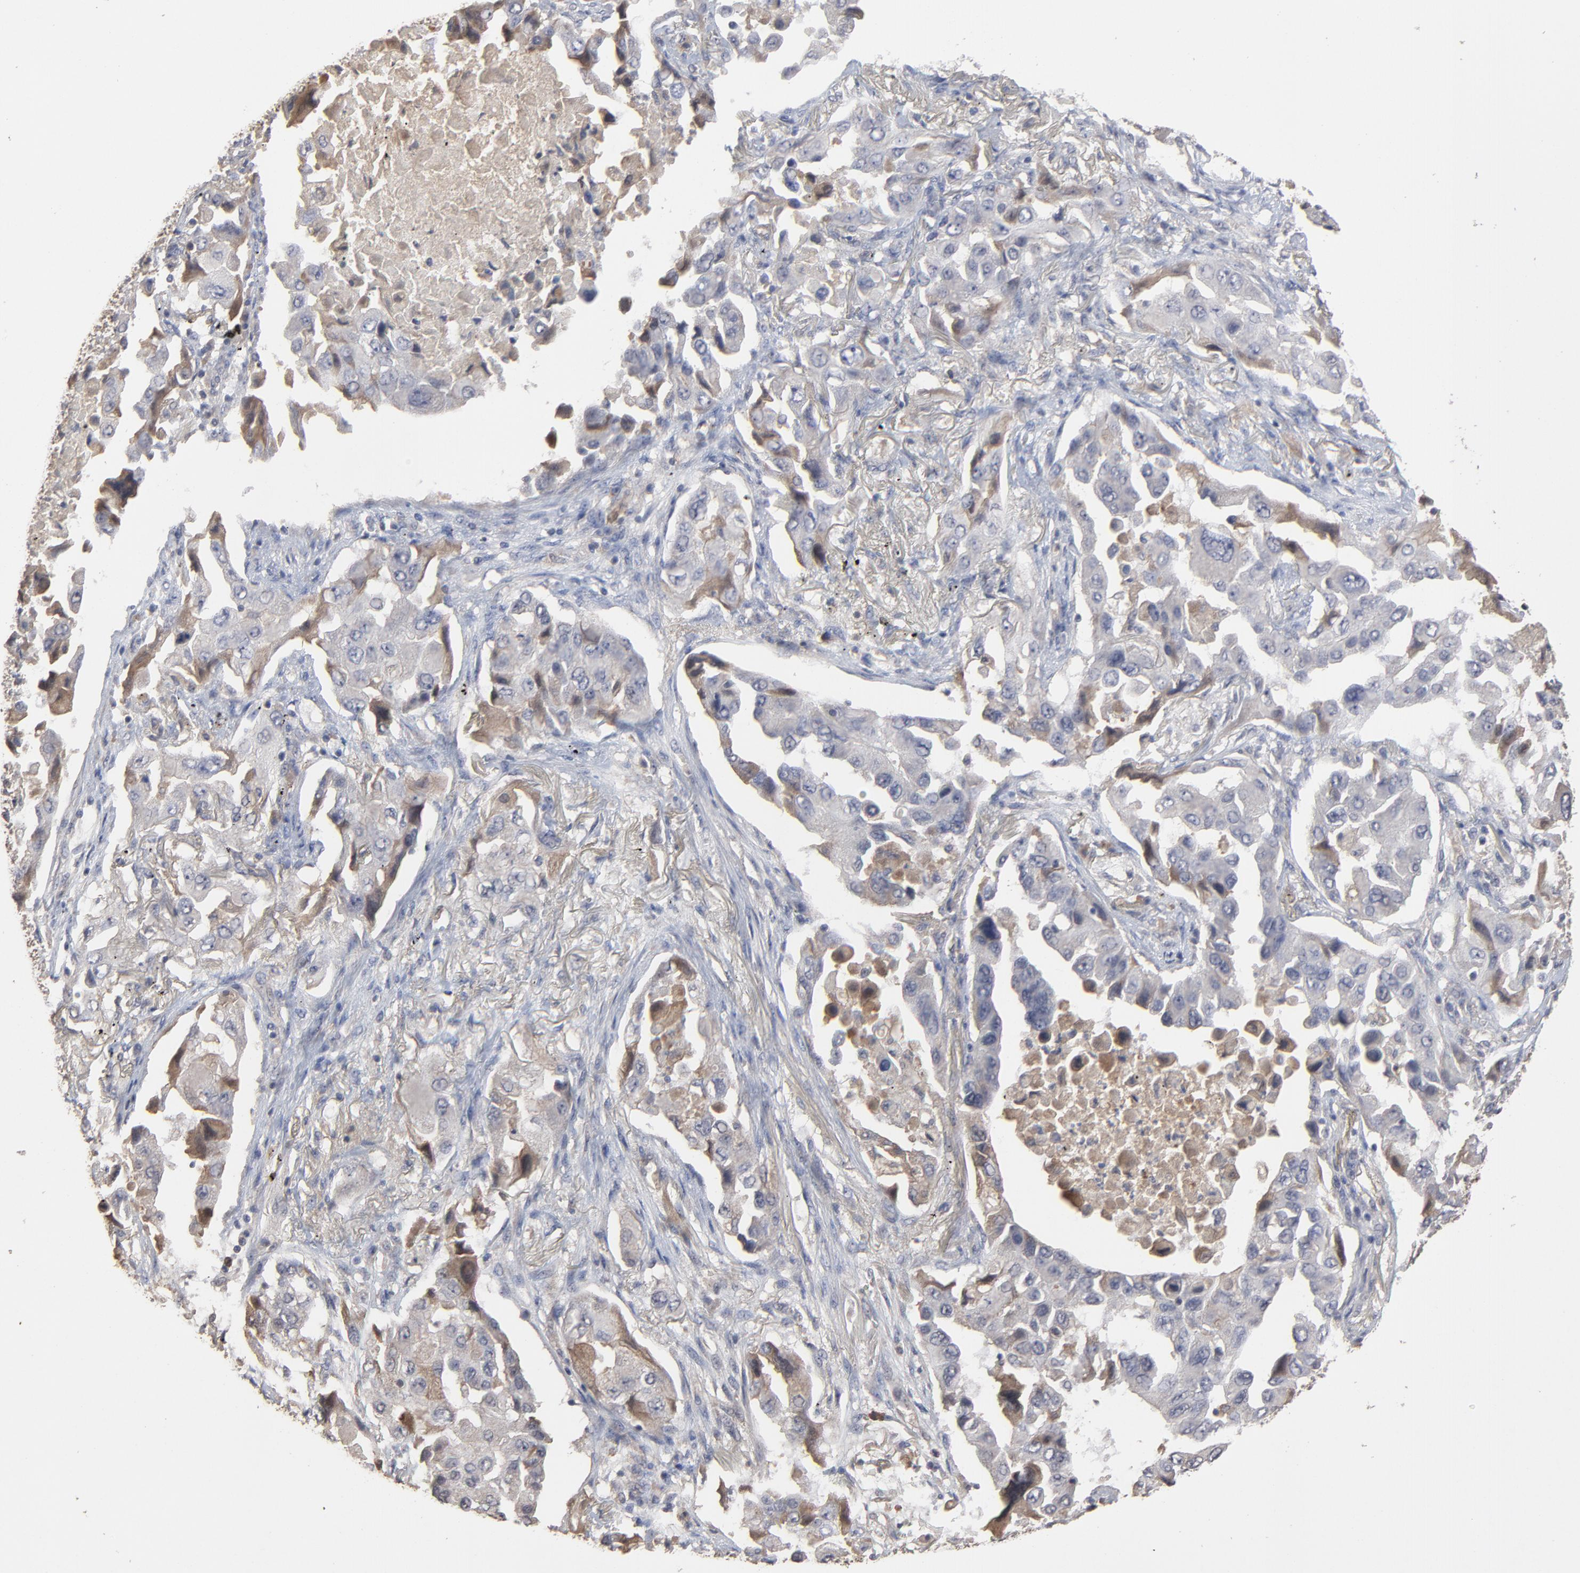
{"staining": {"intensity": "moderate", "quantity": "<25%", "location": "cytoplasmic/membranous"}, "tissue": "lung cancer", "cell_type": "Tumor cells", "image_type": "cancer", "snomed": [{"axis": "morphology", "description": "Adenocarcinoma, NOS"}, {"axis": "topography", "description": "Lung"}], "caption": "A high-resolution image shows IHC staining of lung cancer, which demonstrates moderate cytoplasmic/membranous expression in approximately <25% of tumor cells.", "gene": "VPREB3", "patient": {"sex": "female", "age": 65}}